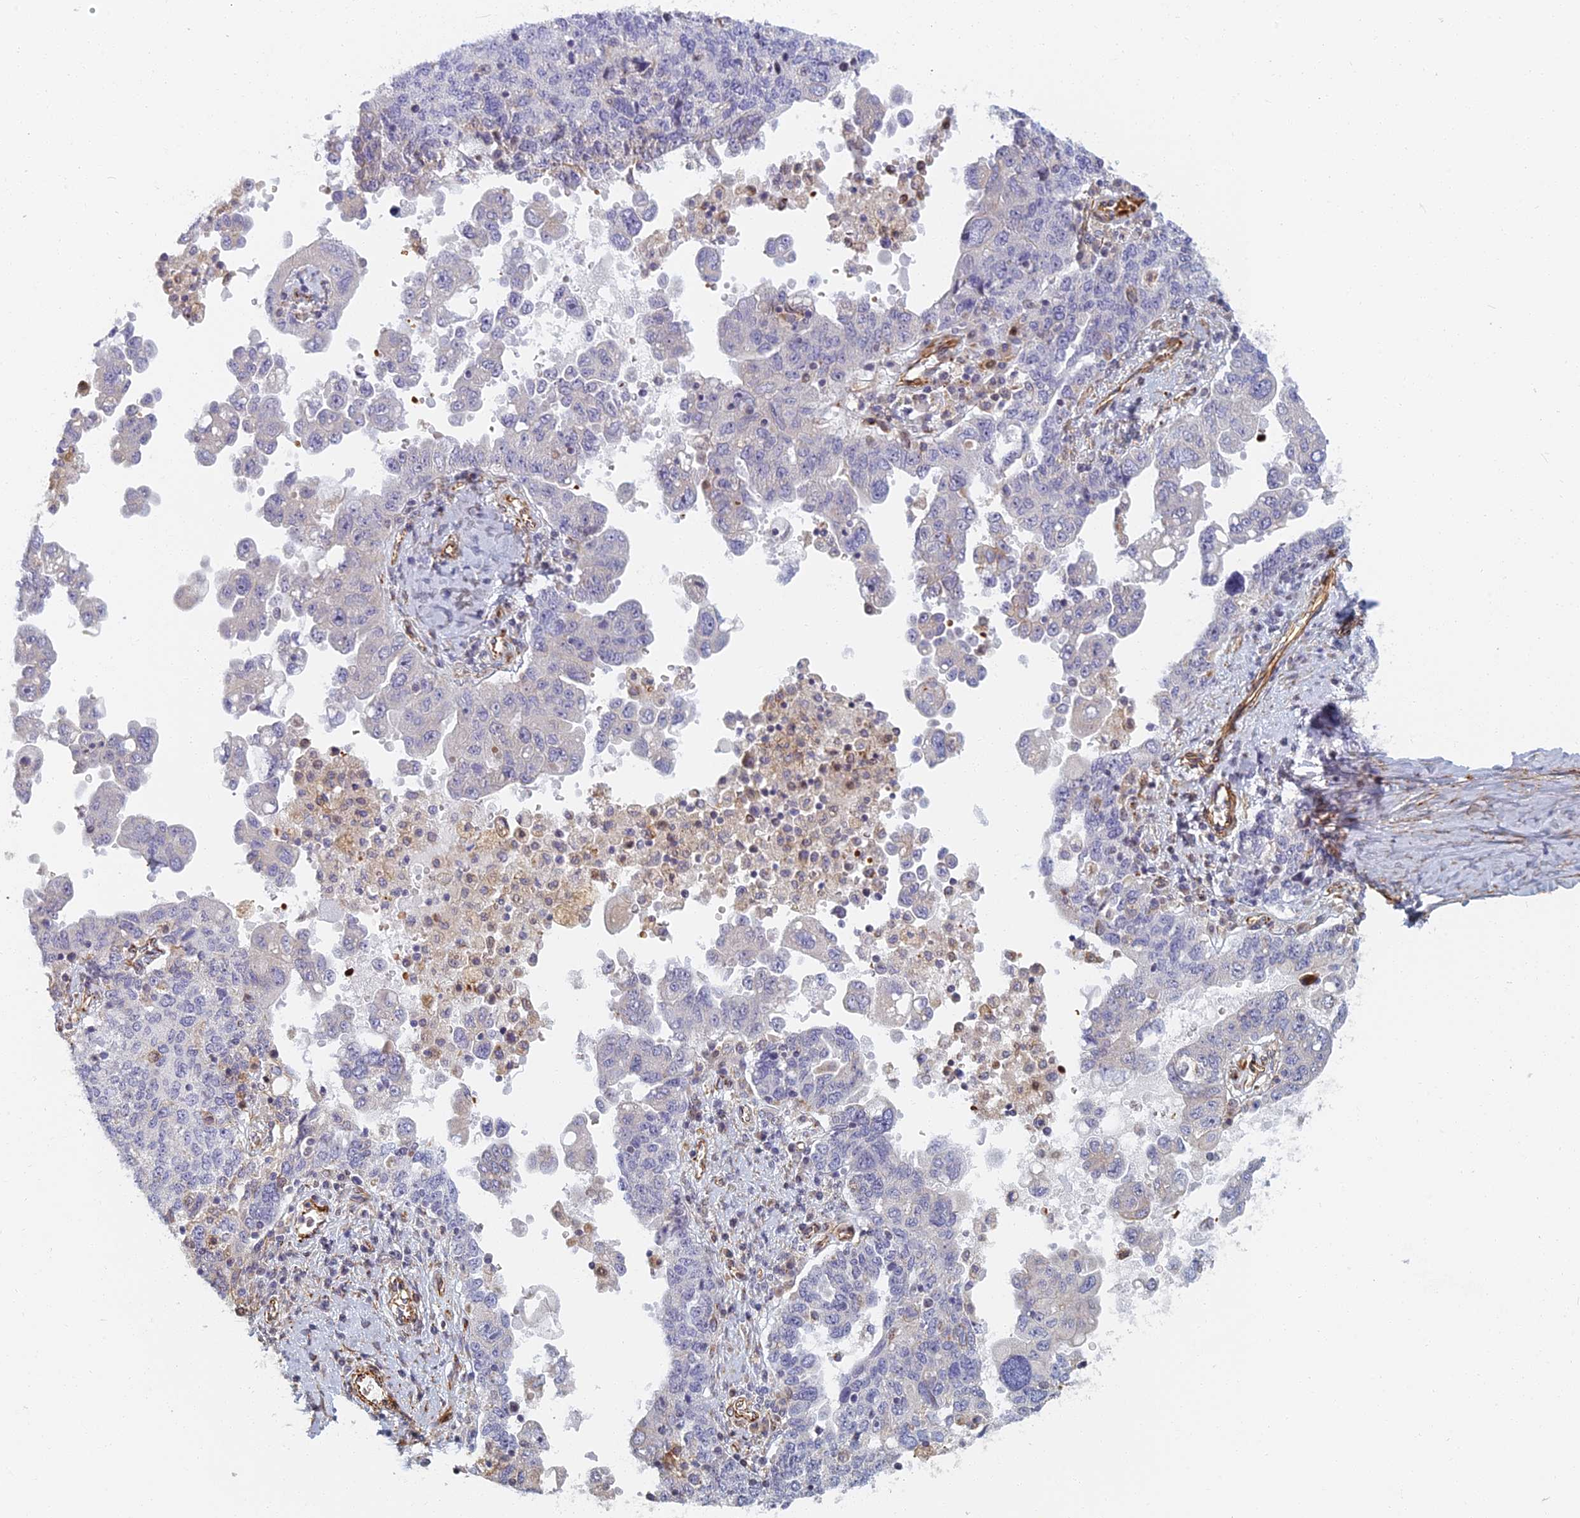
{"staining": {"intensity": "negative", "quantity": "none", "location": "none"}, "tissue": "ovarian cancer", "cell_type": "Tumor cells", "image_type": "cancer", "snomed": [{"axis": "morphology", "description": "Carcinoma, endometroid"}, {"axis": "topography", "description": "Ovary"}], "caption": "IHC micrograph of ovarian cancer stained for a protein (brown), which demonstrates no staining in tumor cells. Nuclei are stained in blue.", "gene": "ABCB10", "patient": {"sex": "female", "age": 62}}